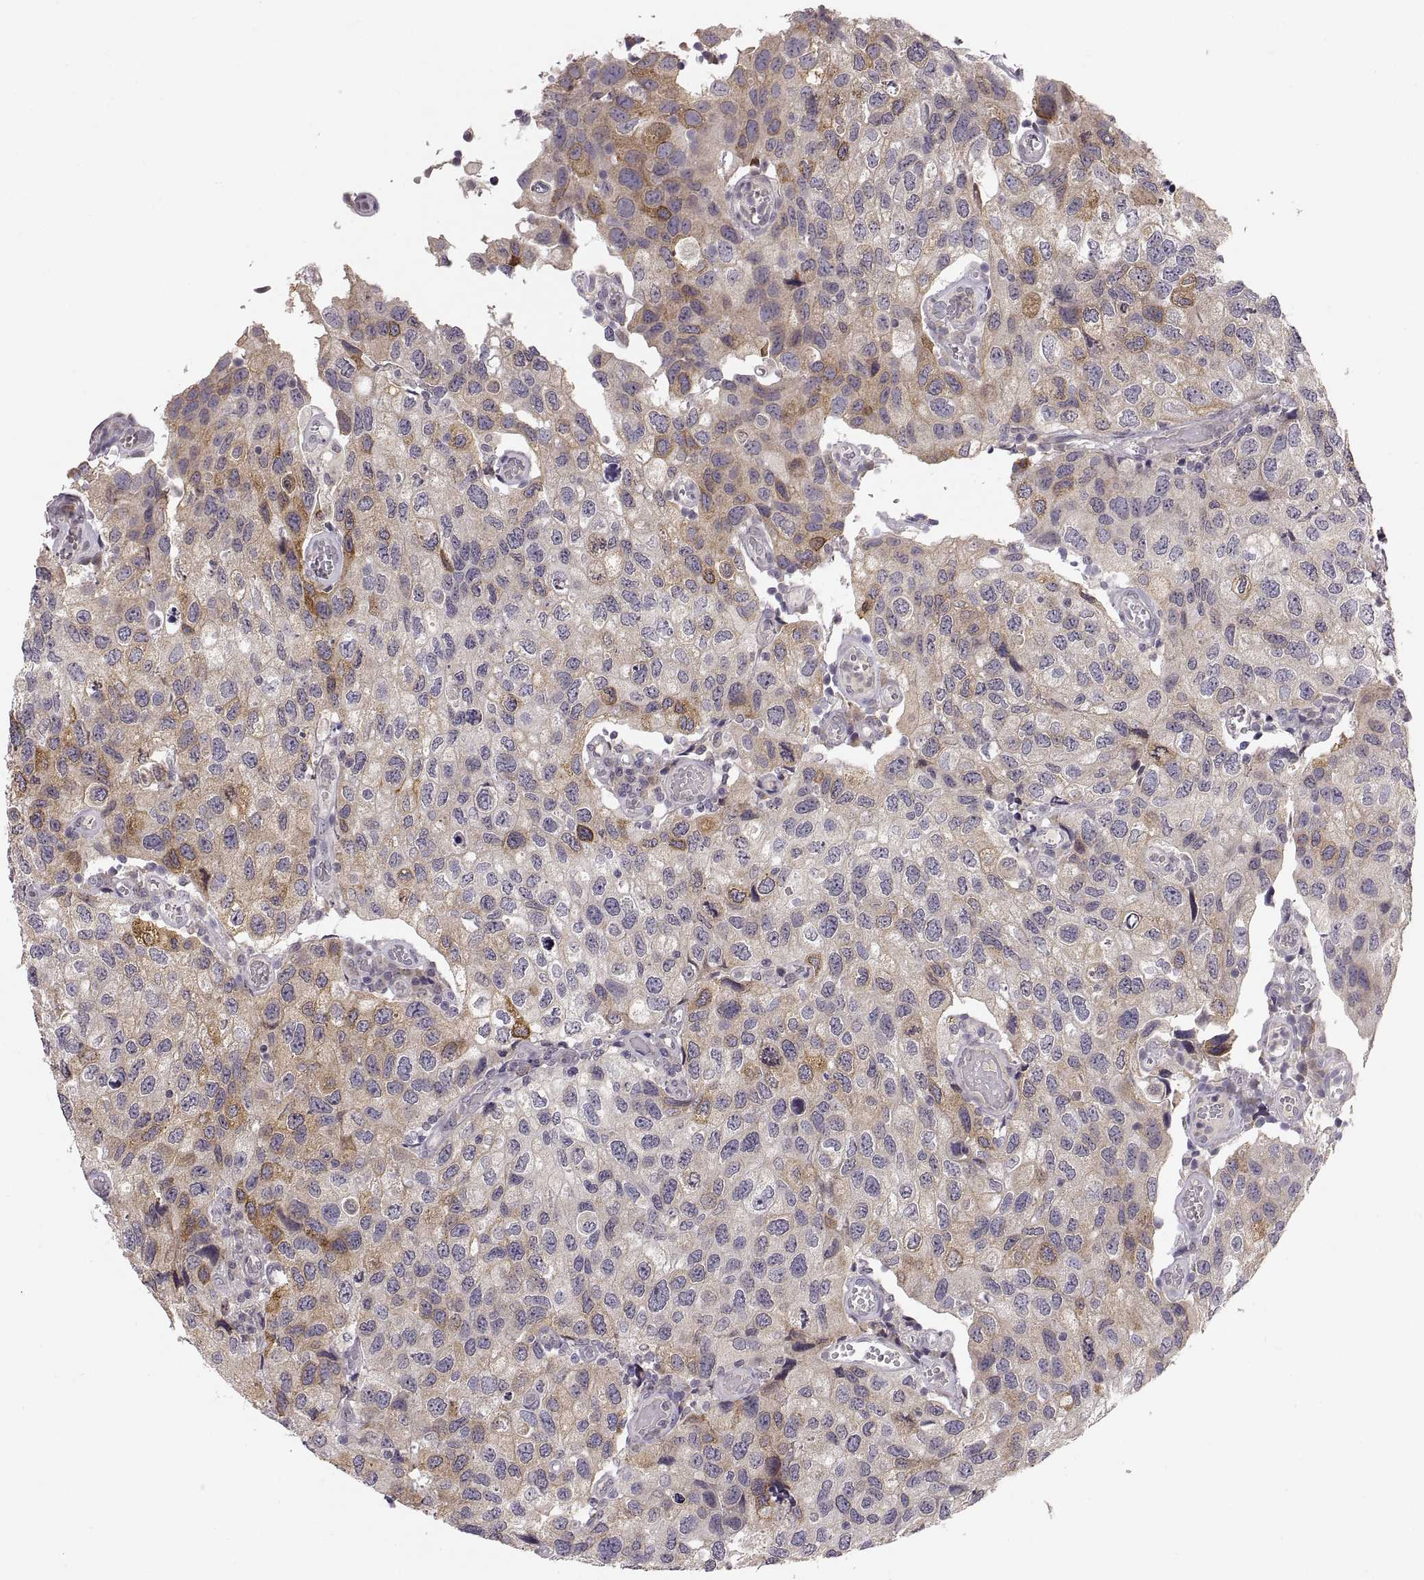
{"staining": {"intensity": "moderate", "quantity": "<25%", "location": "cytoplasmic/membranous"}, "tissue": "urothelial cancer", "cell_type": "Tumor cells", "image_type": "cancer", "snomed": [{"axis": "morphology", "description": "Urothelial carcinoma, High grade"}, {"axis": "topography", "description": "Urinary bladder"}], "caption": "A micrograph of urothelial carcinoma (high-grade) stained for a protein exhibits moderate cytoplasmic/membranous brown staining in tumor cells.", "gene": "HMGCR", "patient": {"sex": "male", "age": 79}}